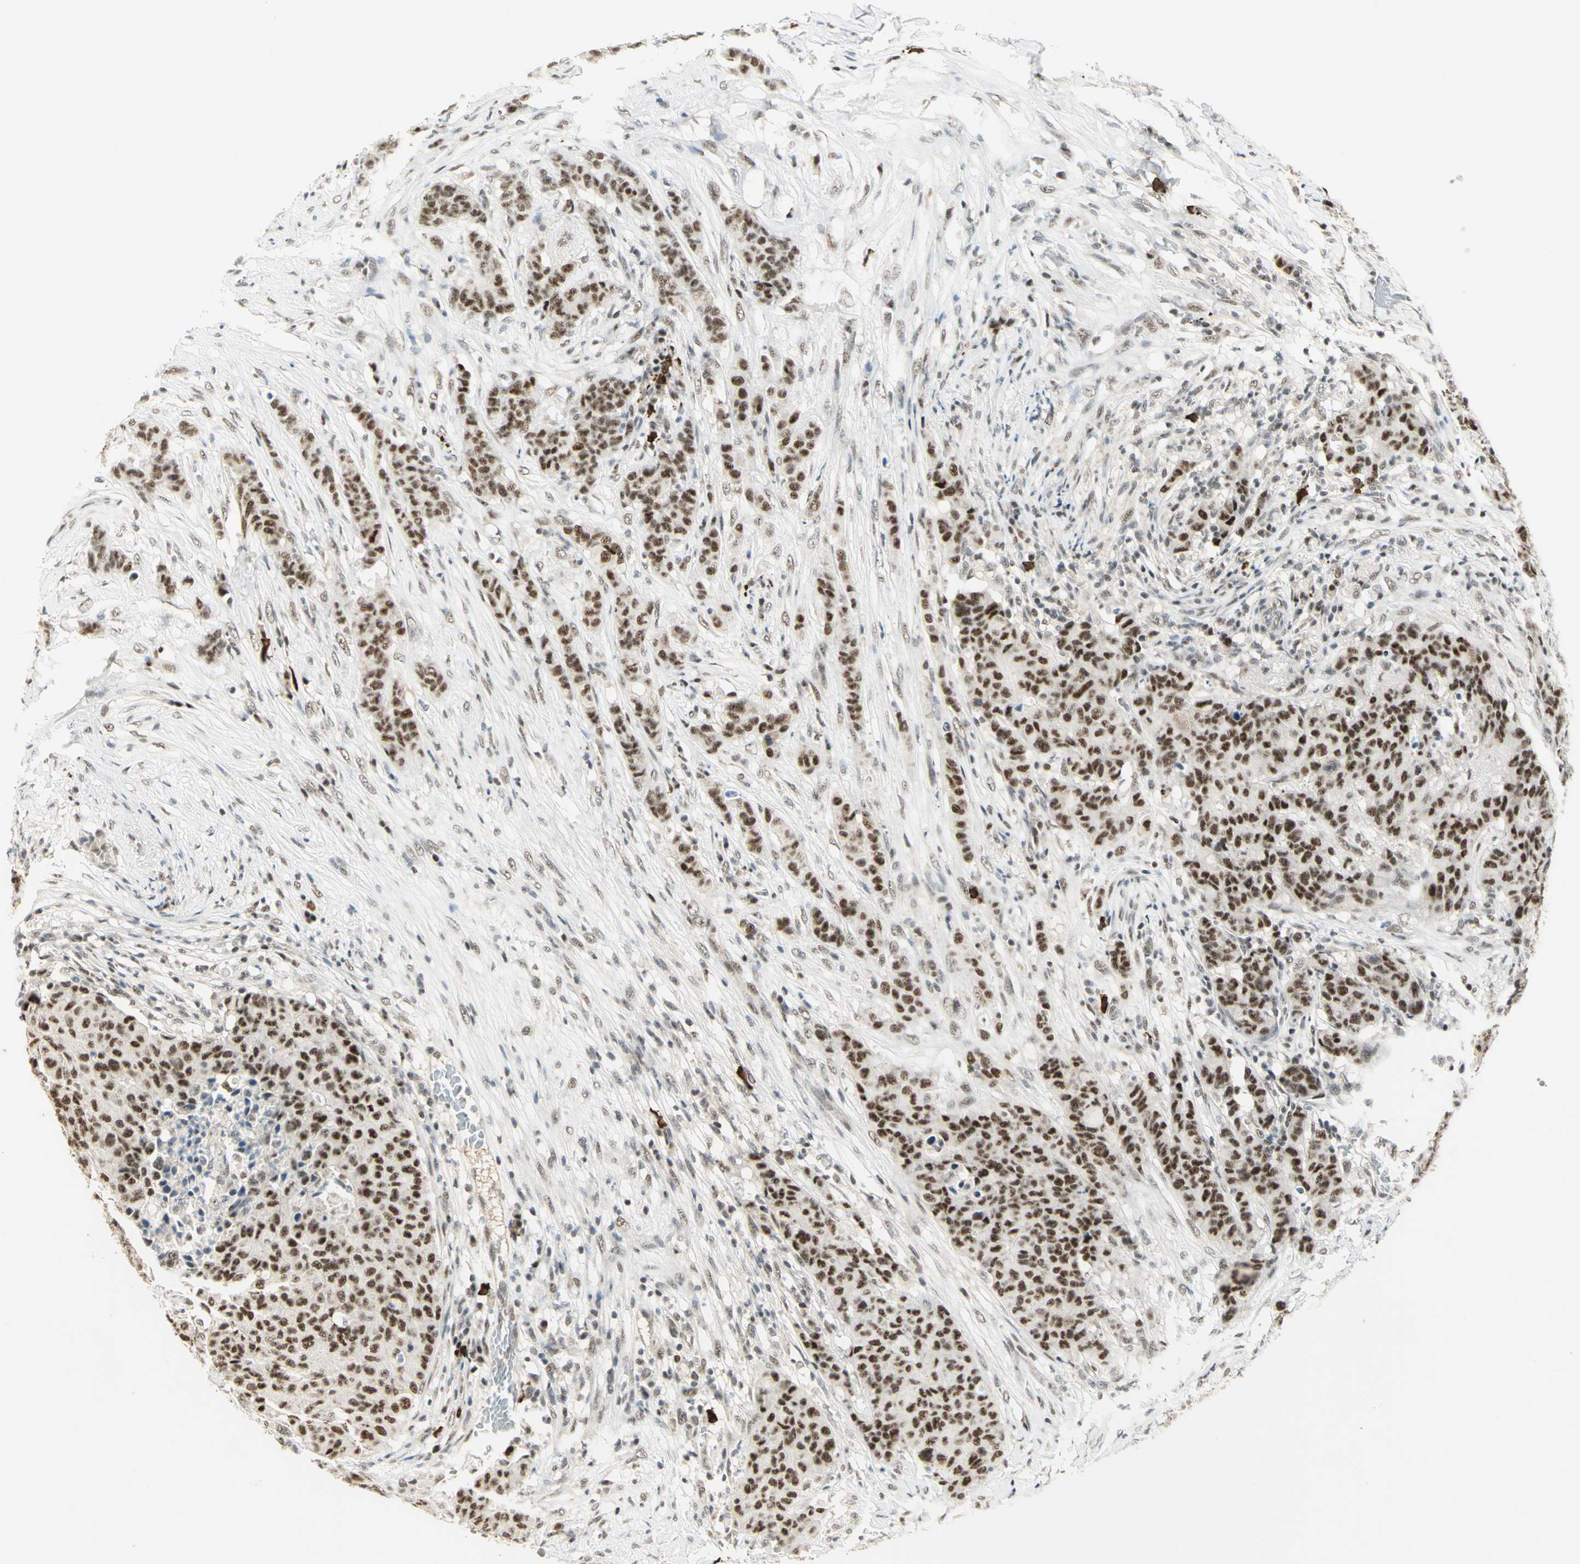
{"staining": {"intensity": "strong", "quantity": ">75%", "location": "nuclear"}, "tissue": "breast cancer", "cell_type": "Tumor cells", "image_type": "cancer", "snomed": [{"axis": "morphology", "description": "Duct carcinoma"}, {"axis": "topography", "description": "Breast"}], "caption": "A high-resolution micrograph shows immunohistochemistry (IHC) staining of breast cancer, which reveals strong nuclear staining in about >75% of tumor cells.", "gene": "CCNT1", "patient": {"sex": "female", "age": 40}}